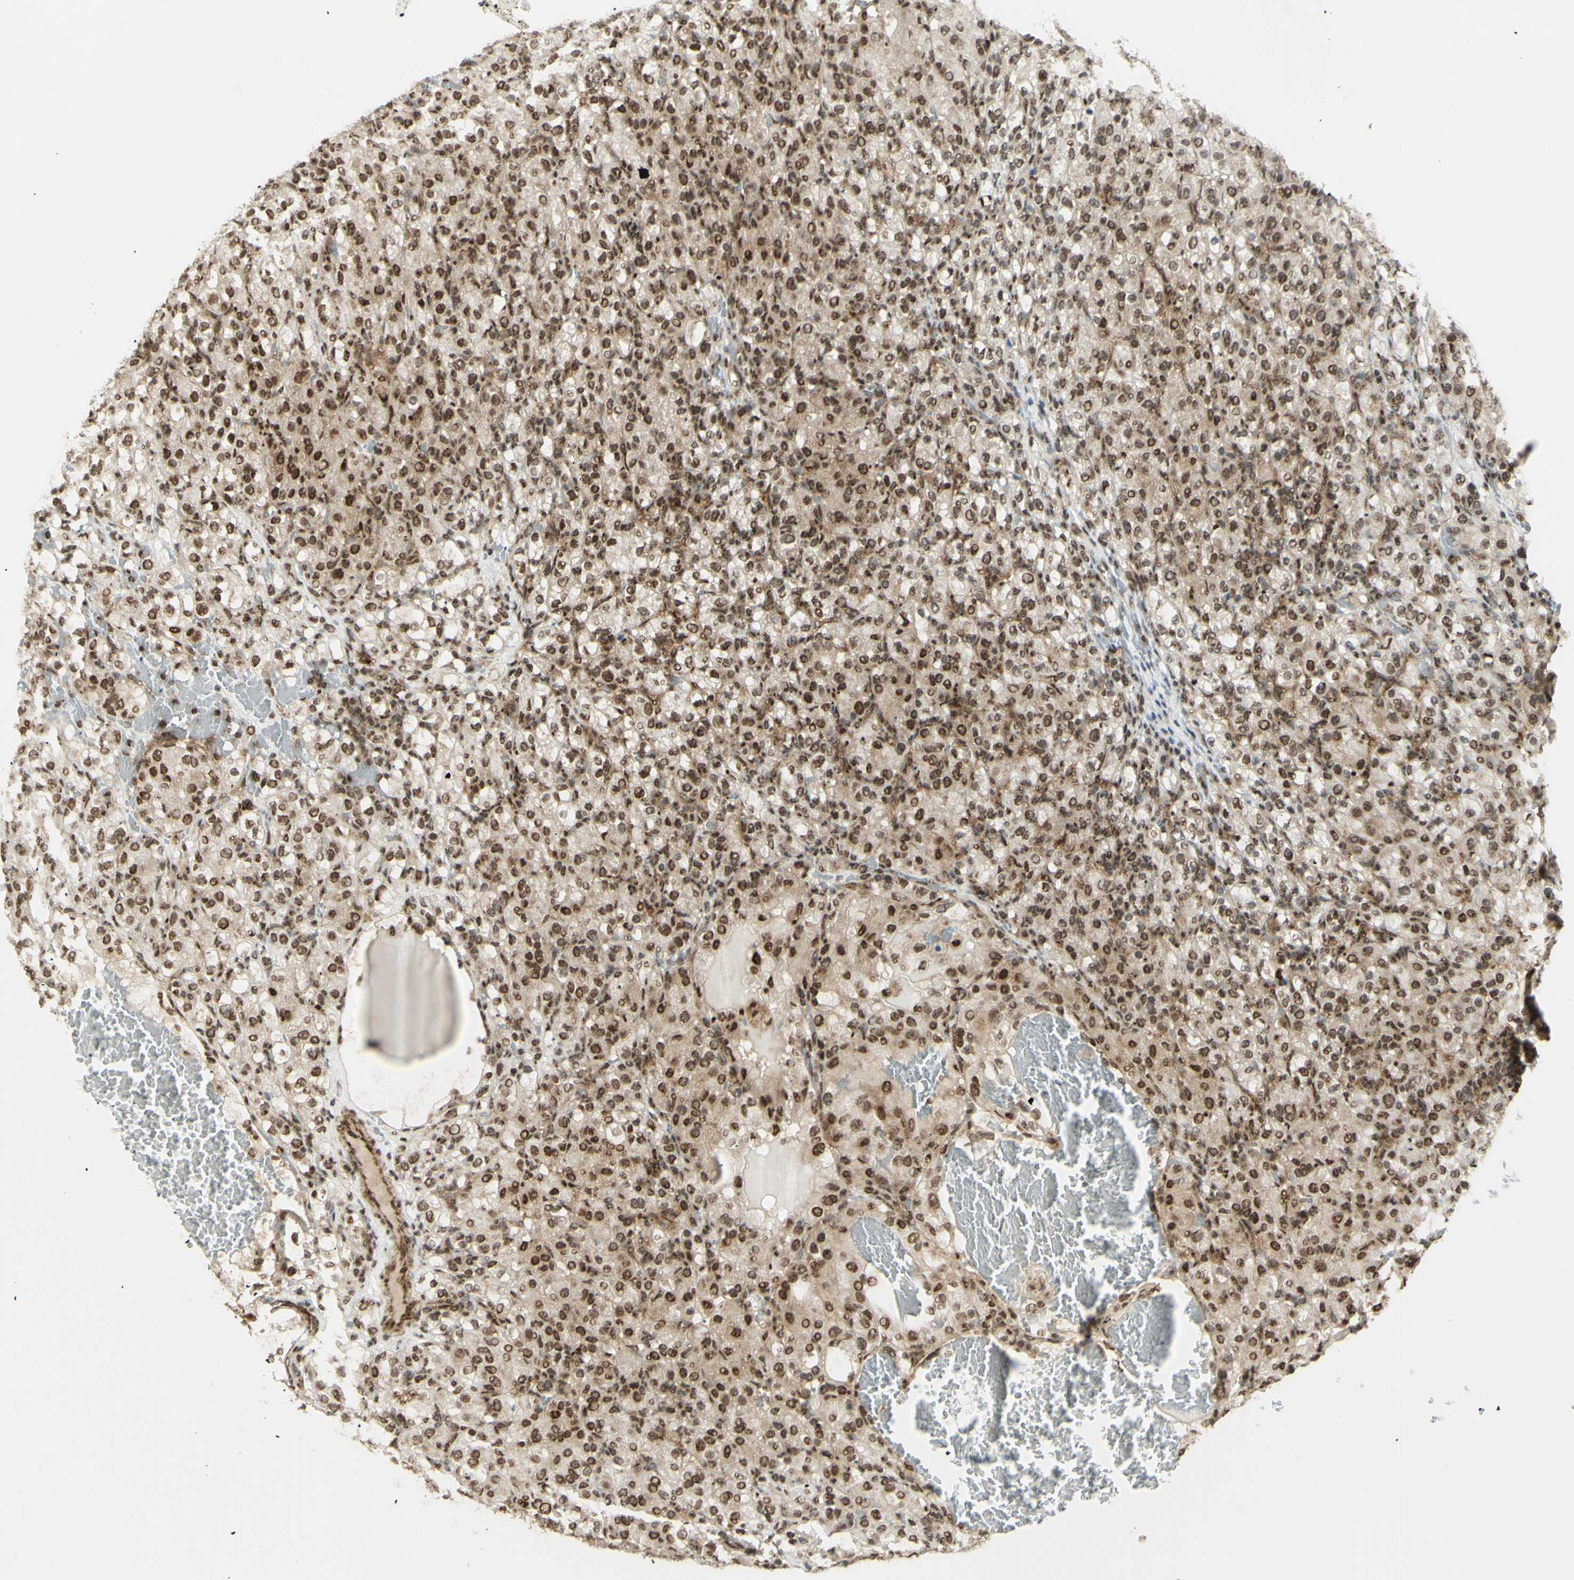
{"staining": {"intensity": "moderate", "quantity": ">75%", "location": "nuclear"}, "tissue": "renal cancer", "cell_type": "Tumor cells", "image_type": "cancer", "snomed": [{"axis": "morphology", "description": "Adenocarcinoma, NOS"}, {"axis": "topography", "description": "Kidney"}], "caption": "Brown immunohistochemical staining in renal adenocarcinoma demonstrates moderate nuclear positivity in approximately >75% of tumor cells.", "gene": "ZMYM6", "patient": {"sex": "male", "age": 61}}